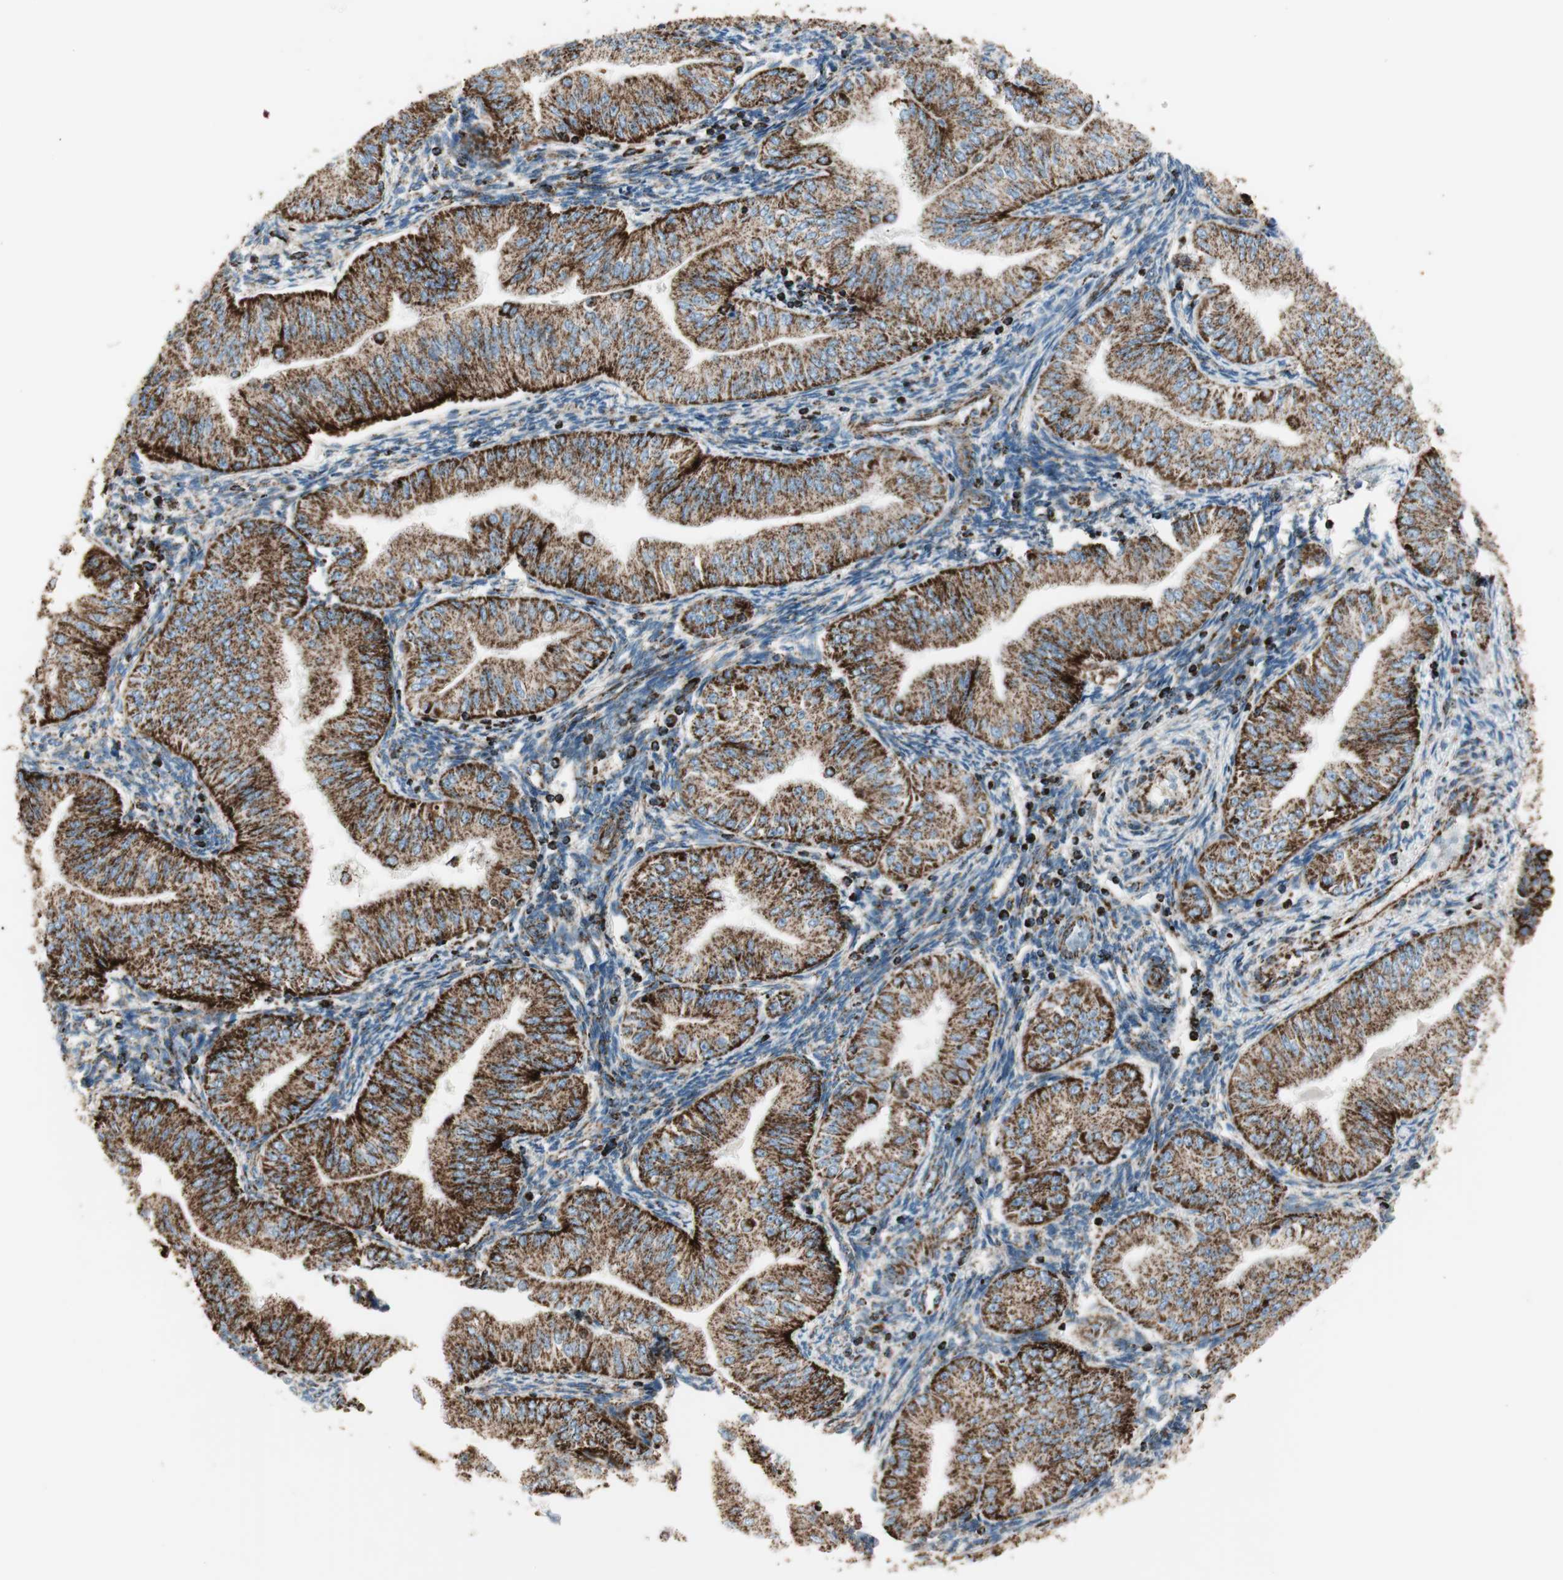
{"staining": {"intensity": "strong", "quantity": ">75%", "location": "cytoplasmic/membranous"}, "tissue": "endometrial cancer", "cell_type": "Tumor cells", "image_type": "cancer", "snomed": [{"axis": "morphology", "description": "Normal tissue, NOS"}, {"axis": "morphology", "description": "Adenocarcinoma, NOS"}, {"axis": "topography", "description": "Endometrium"}], "caption": "Protein expression analysis of human adenocarcinoma (endometrial) reveals strong cytoplasmic/membranous staining in approximately >75% of tumor cells.", "gene": "ME2", "patient": {"sex": "female", "age": 53}}